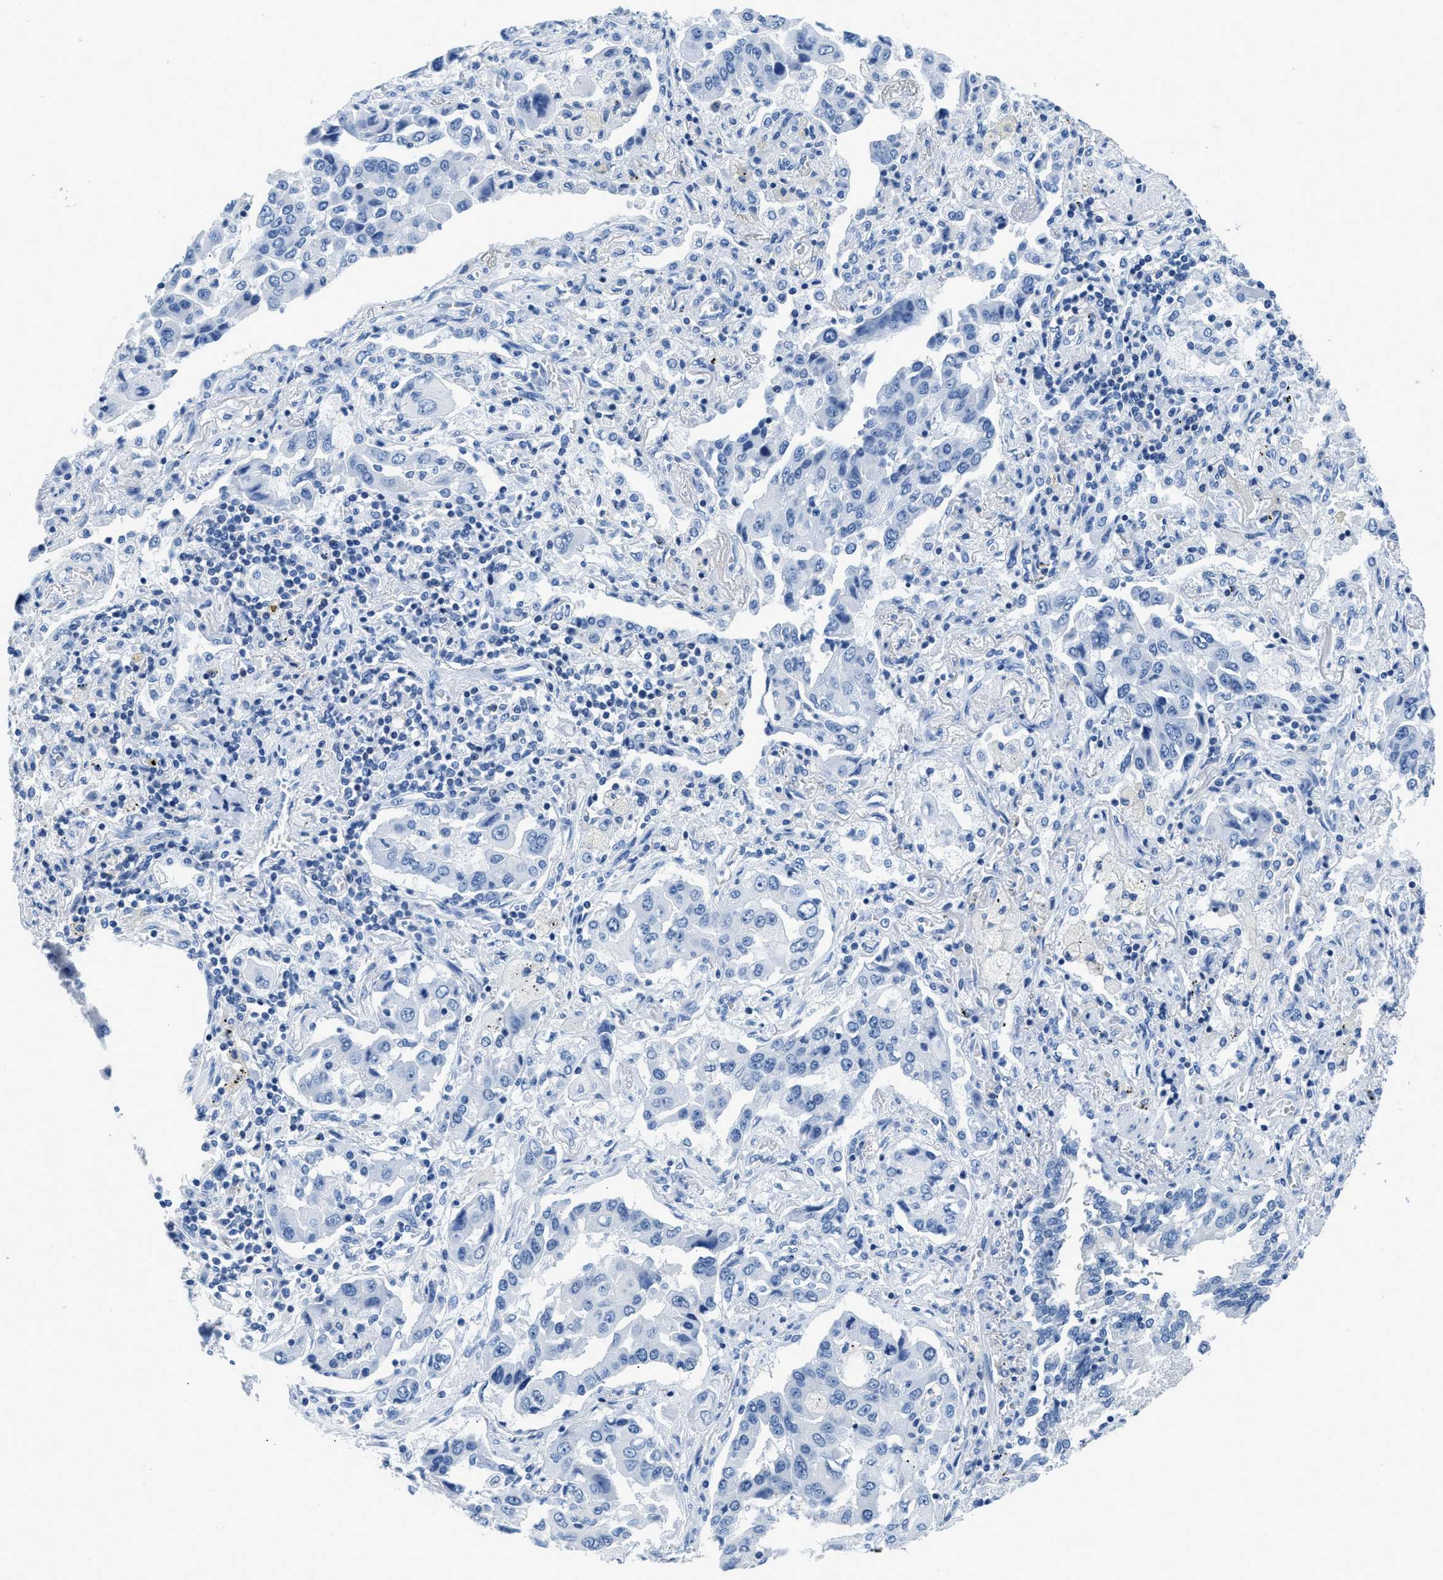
{"staining": {"intensity": "negative", "quantity": "none", "location": "none"}, "tissue": "lung cancer", "cell_type": "Tumor cells", "image_type": "cancer", "snomed": [{"axis": "morphology", "description": "Adenocarcinoma, NOS"}, {"axis": "topography", "description": "Lung"}], "caption": "The IHC image has no significant positivity in tumor cells of adenocarcinoma (lung) tissue.", "gene": "NFATC2", "patient": {"sex": "female", "age": 65}}